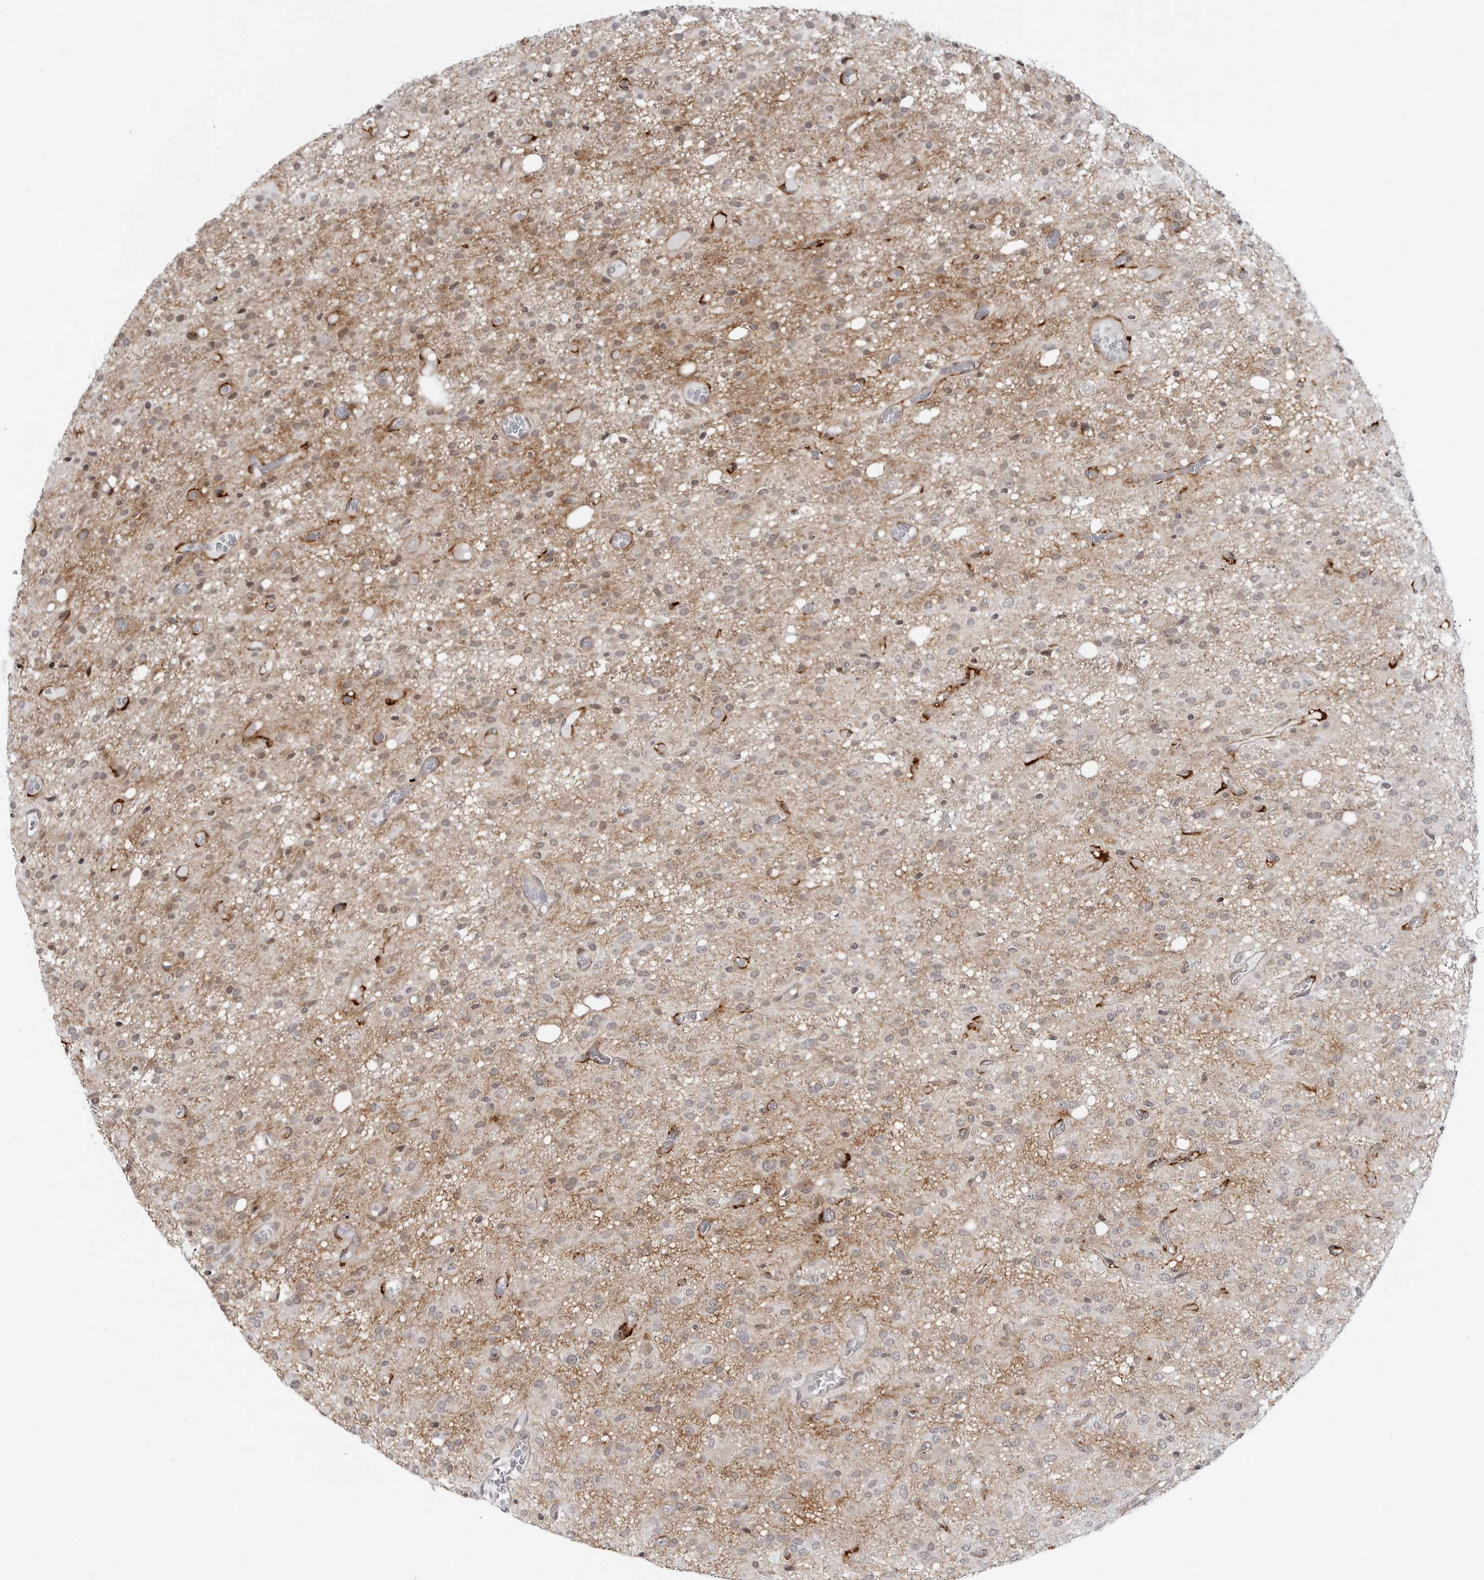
{"staining": {"intensity": "weak", "quantity": "<25%", "location": "cytoplasmic/membranous"}, "tissue": "glioma", "cell_type": "Tumor cells", "image_type": "cancer", "snomed": [{"axis": "morphology", "description": "Glioma, malignant, High grade"}, {"axis": "topography", "description": "Brain"}], "caption": "There is no significant positivity in tumor cells of glioma.", "gene": "ADAMTS5", "patient": {"sex": "female", "age": 59}}